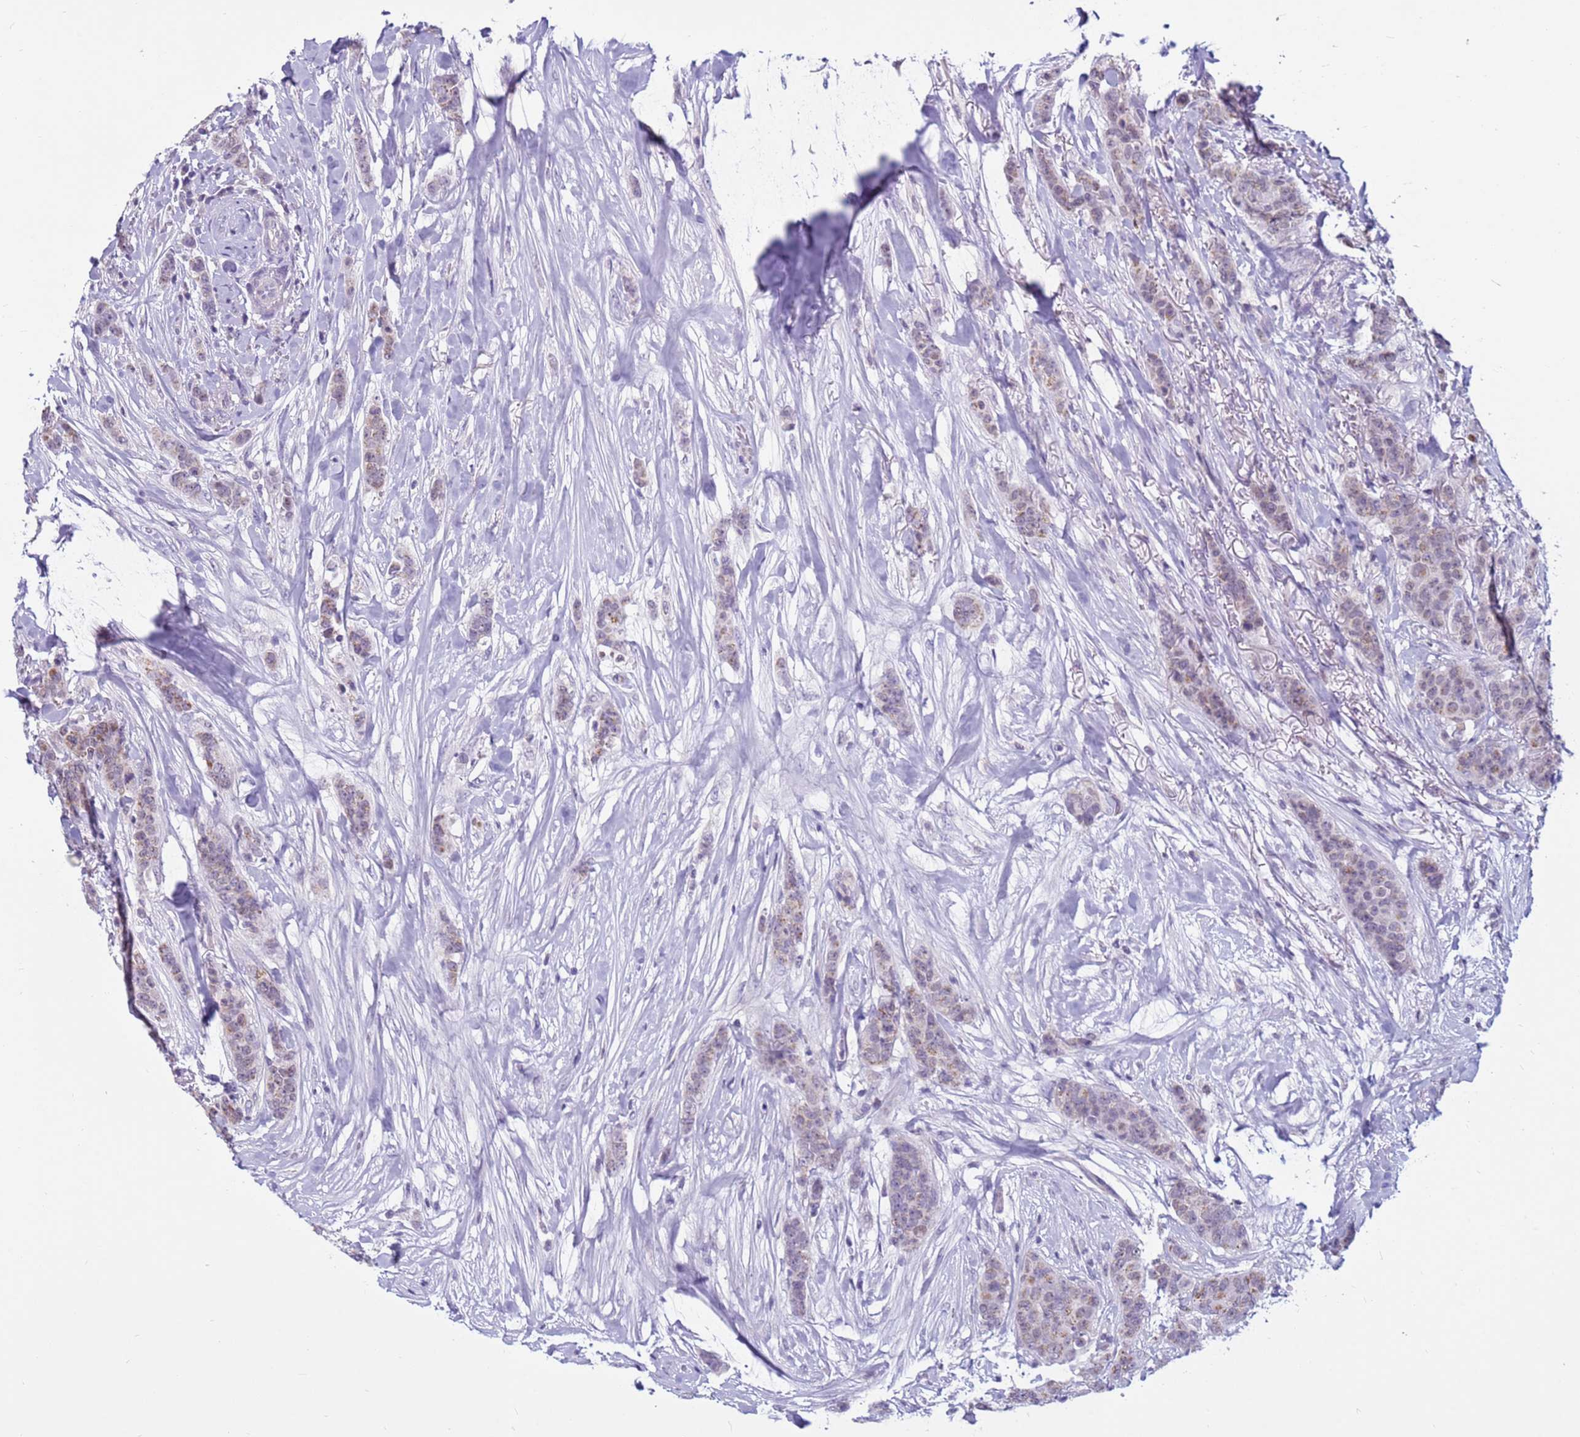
{"staining": {"intensity": "weak", "quantity": "25%-75%", "location": "cytoplasmic/membranous"}, "tissue": "breast cancer", "cell_type": "Tumor cells", "image_type": "cancer", "snomed": [{"axis": "morphology", "description": "Duct carcinoma"}, {"axis": "topography", "description": "Breast"}], "caption": "Approximately 25%-75% of tumor cells in human intraductal carcinoma (breast) show weak cytoplasmic/membranous protein positivity as visualized by brown immunohistochemical staining.", "gene": "CDK2AP2", "patient": {"sex": "female", "age": 40}}